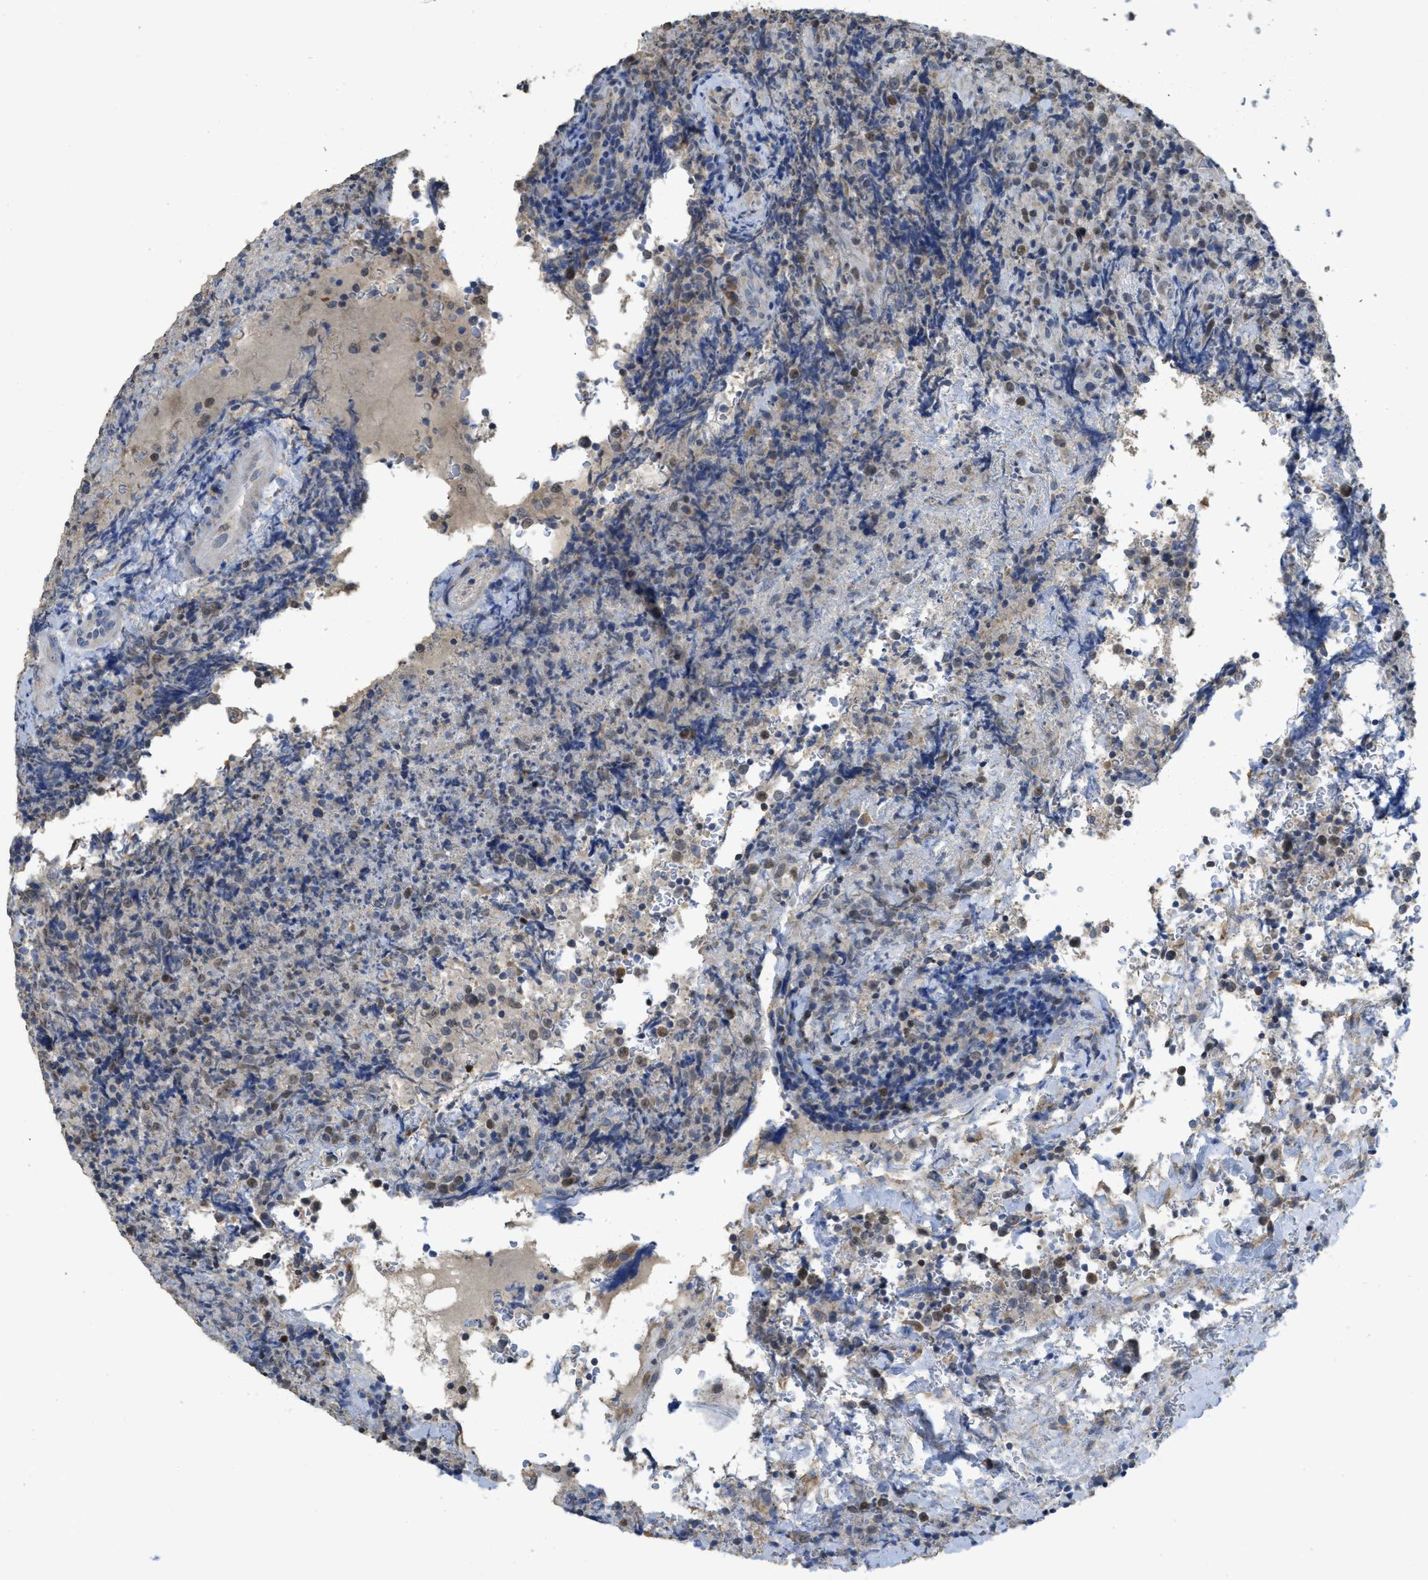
{"staining": {"intensity": "moderate", "quantity": "25%-75%", "location": "nuclear"}, "tissue": "lymphoma", "cell_type": "Tumor cells", "image_type": "cancer", "snomed": [{"axis": "morphology", "description": "Malignant lymphoma, non-Hodgkin's type, High grade"}, {"axis": "topography", "description": "Tonsil"}], "caption": "Brown immunohistochemical staining in human lymphoma demonstrates moderate nuclear positivity in approximately 25%-75% of tumor cells. (Stains: DAB (3,3'-diaminobenzidine) in brown, nuclei in blue, Microscopy: brightfield microscopy at high magnification).", "gene": "SFXN2", "patient": {"sex": "female", "age": 36}}